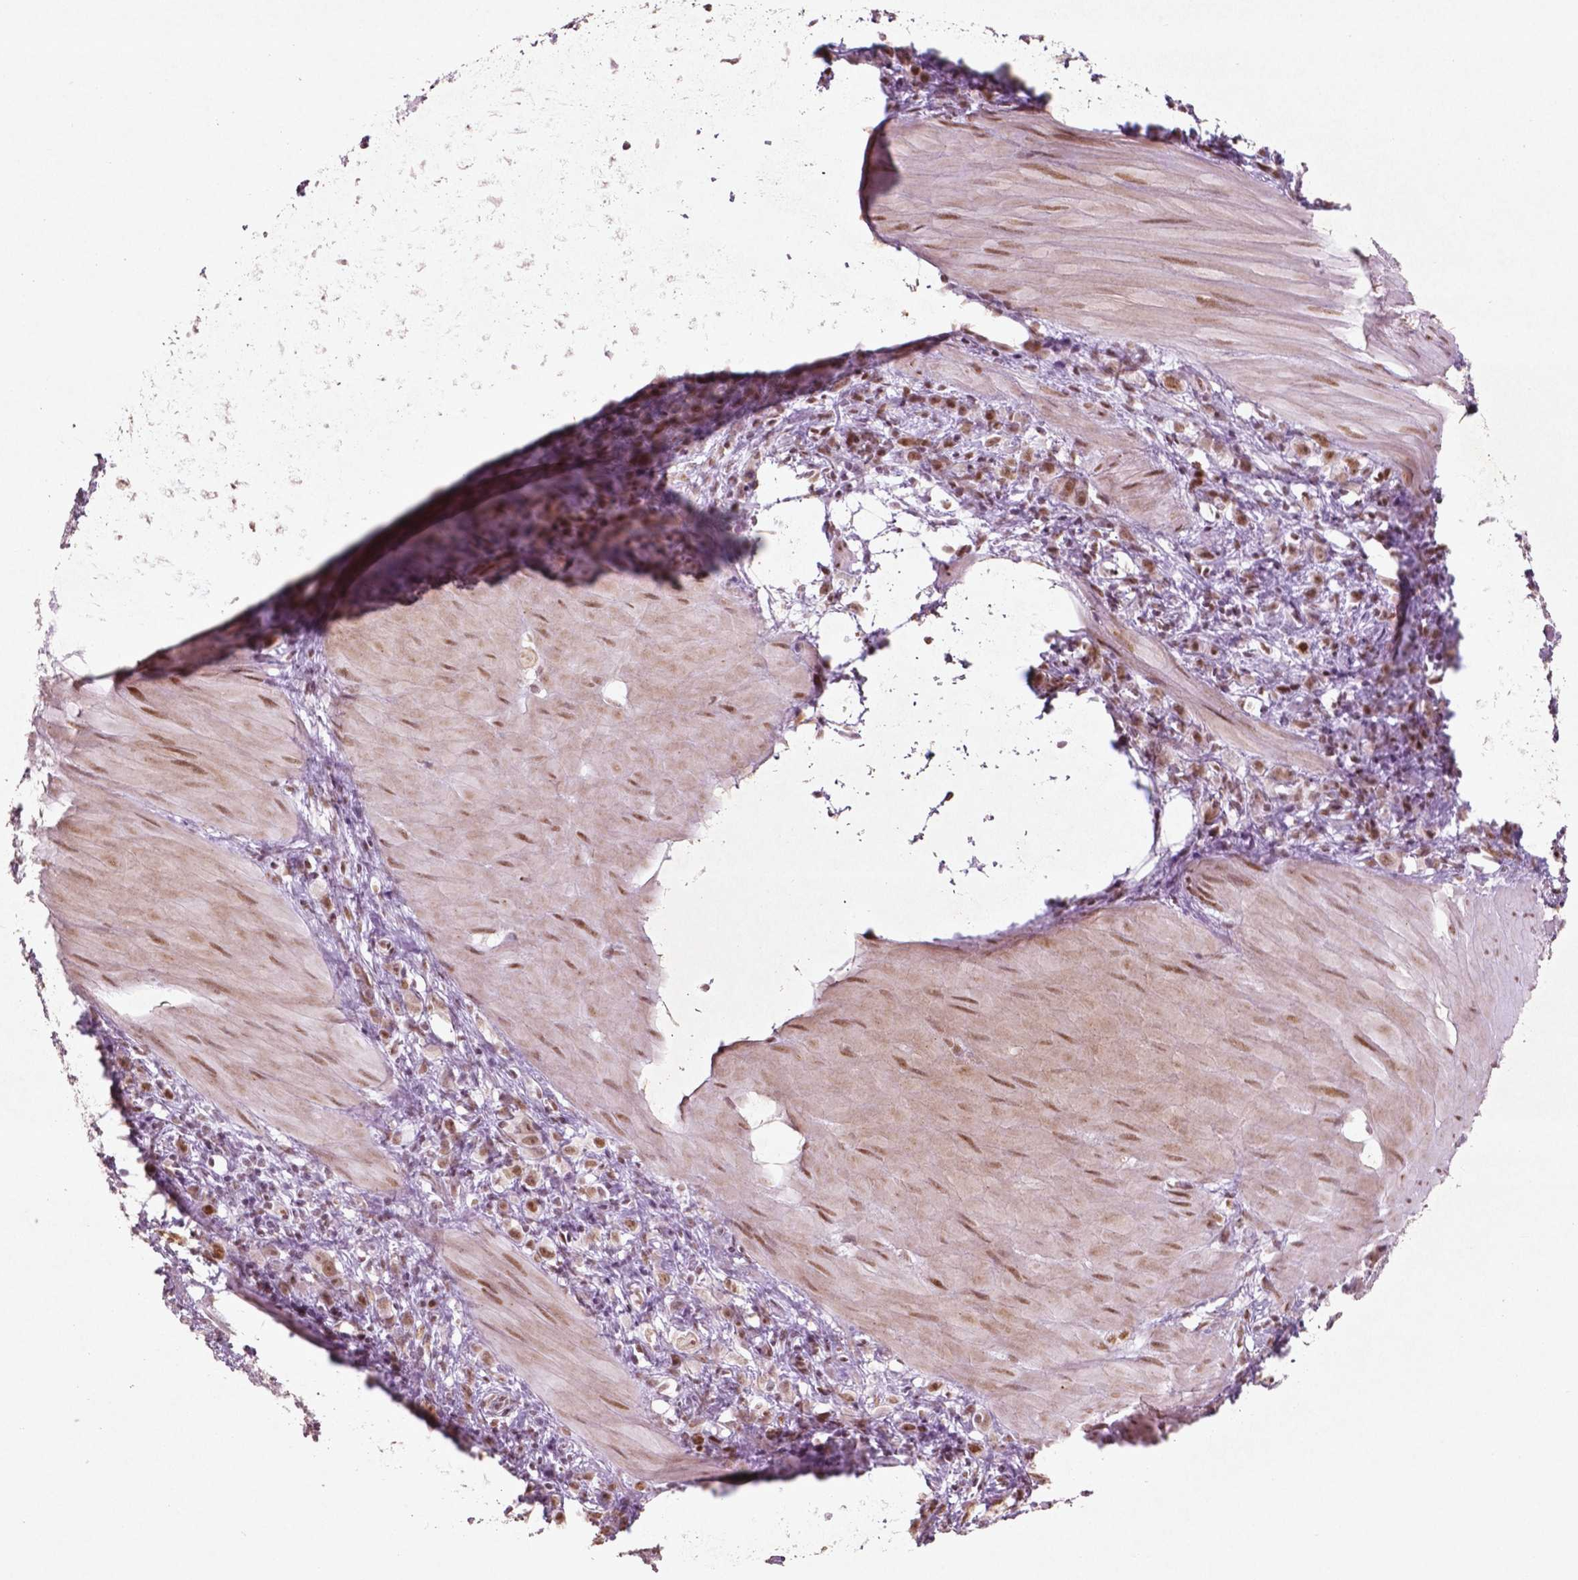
{"staining": {"intensity": "moderate", "quantity": ">75%", "location": "nuclear"}, "tissue": "stomach cancer", "cell_type": "Tumor cells", "image_type": "cancer", "snomed": [{"axis": "morphology", "description": "Adenocarcinoma, NOS"}, {"axis": "topography", "description": "Stomach"}], "caption": "DAB immunohistochemical staining of human adenocarcinoma (stomach) exhibits moderate nuclear protein staining in about >75% of tumor cells. (Brightfield microscopy of DAB IHC at high magnification).", "gene": "HMG20B", "patient": {"sex": "male", "age": 47}}